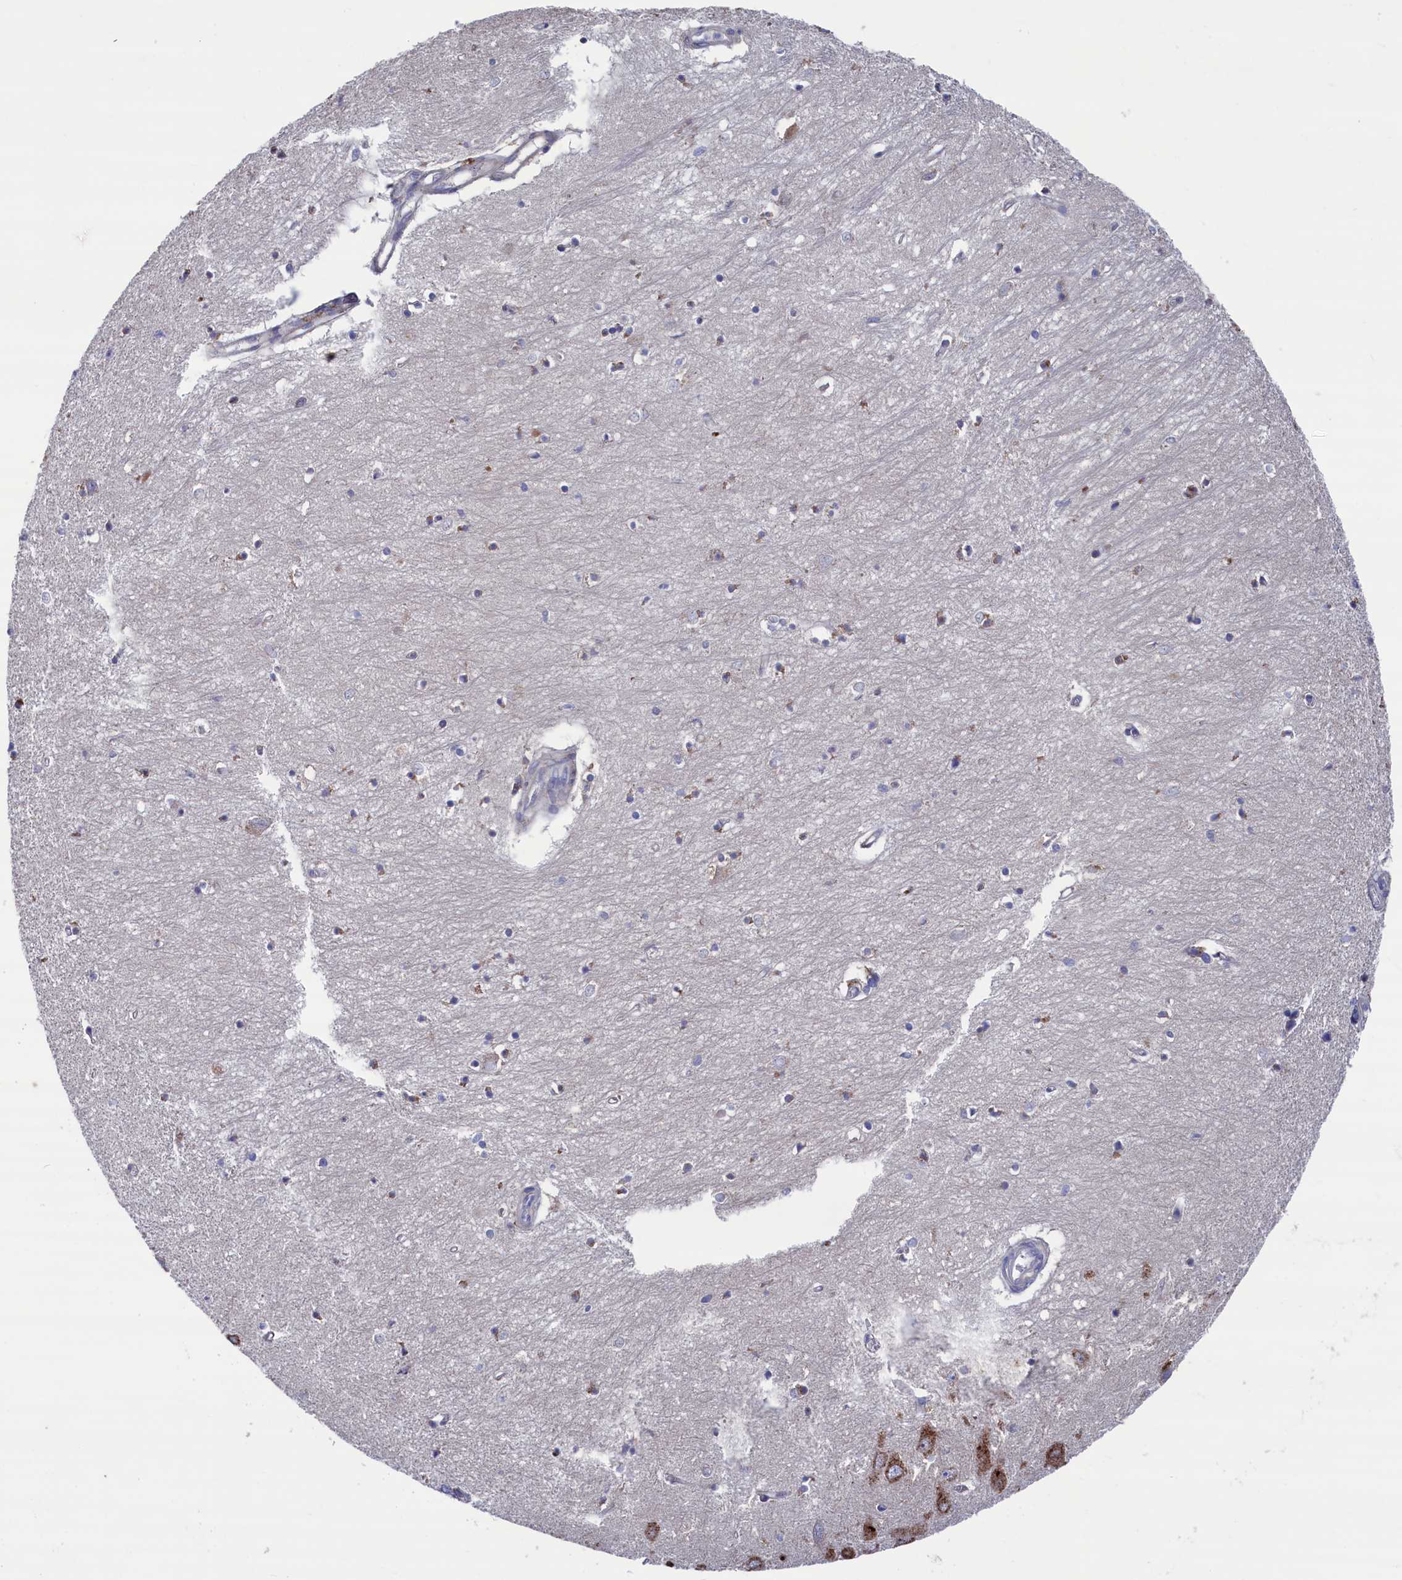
{"staining": {"intensity": "weak", "quantity": "<25%", "location": "cytoplasmic/membranous"}, "tissue": "hippocampus", "cell_type": "Glial cells", "image_type": "normal", "snomed": [{"axis": "morphology", "description": "Normal tissue, NOS"}, {"axis": "topography", "description": "Hippocampus"}], "caption": "Benign hippocampus was stained to show a protein in brown. There is no significant staining in glial cells. (Stains: DAB immunohistochemistry with hematoxylin counter stain, Microscopy: brightfield microscopy at high magnification).", "gene": "SPATA13", "patient": {"sex": "female", "age": 64}}